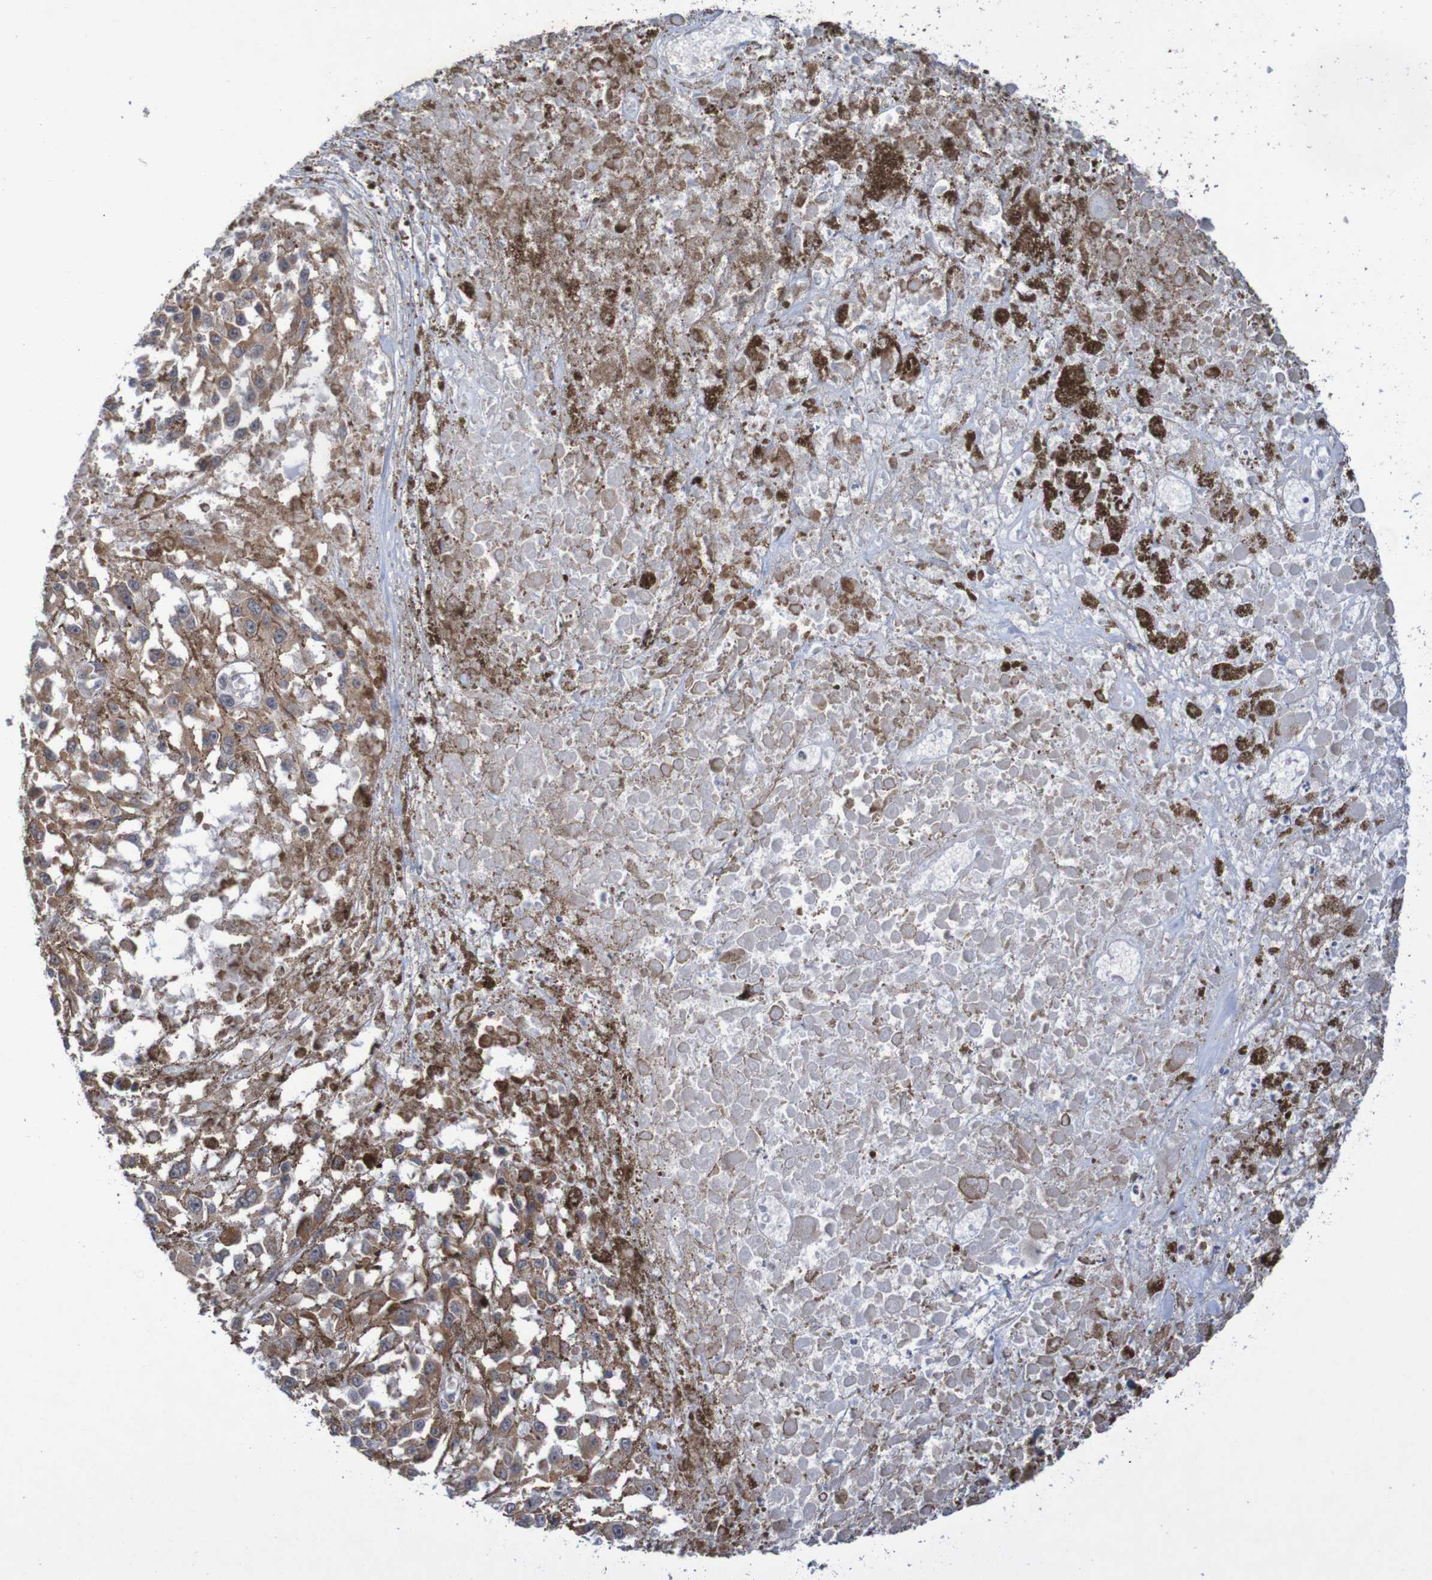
{"staining": {"intensity": "moderate", "quantity": ">75%", "location": "cytoplasmic/membranous"}, "tissue": "melanoma", "cell_type": "Tumor cells", "image_type": "cancer", "snomed": [{"axis": "morphology", "description": "Malignant melanoma, Metastatic site"}, {"axis": "topography", "description": "Lymph node"}], "caption": "Moderate cytoplasmic/membranous protein expression is seen in approximately >75% of tumor cells in malignant melanoma (metastatic site).", "gene": "DVL1", "patient": {"sex": "male", "age": 59}}